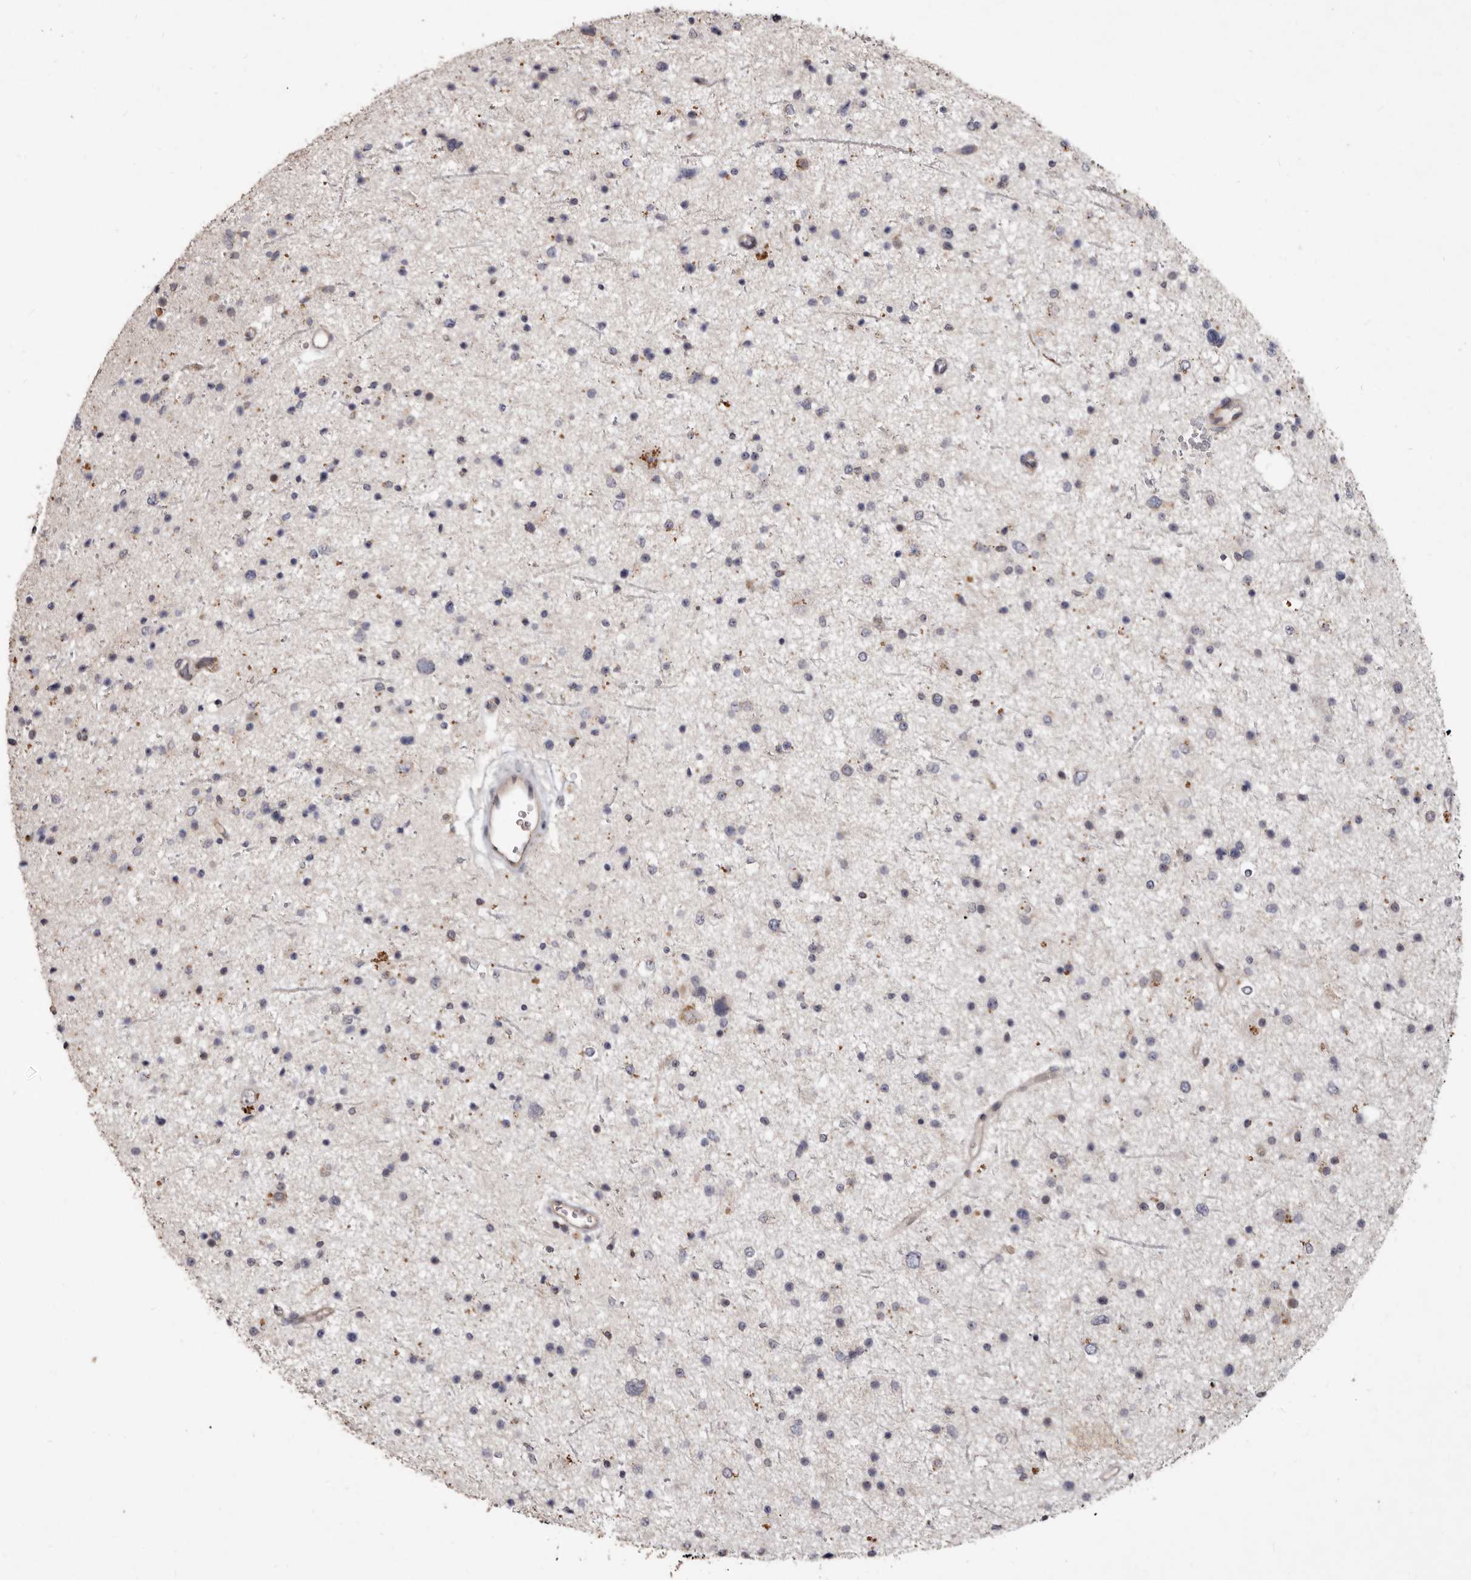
{"staining": {"intensity": "negative", "quantity": "none", "location": "none"}, "tissue": "glioma", "cell_type": "Tumor cells", "image_type": "cancer", "snomed": [{"axis": "morphology", "description": "Glioma, malignant, Low grade"}, {"axis": "topography", "description": "Brain"}], "caption": "The histopathology image exhibits no staining of tumor cells in malignant glioma (low-grade).", "gene": "ACLY", "patient": {"sex": "female", "age": 37}}